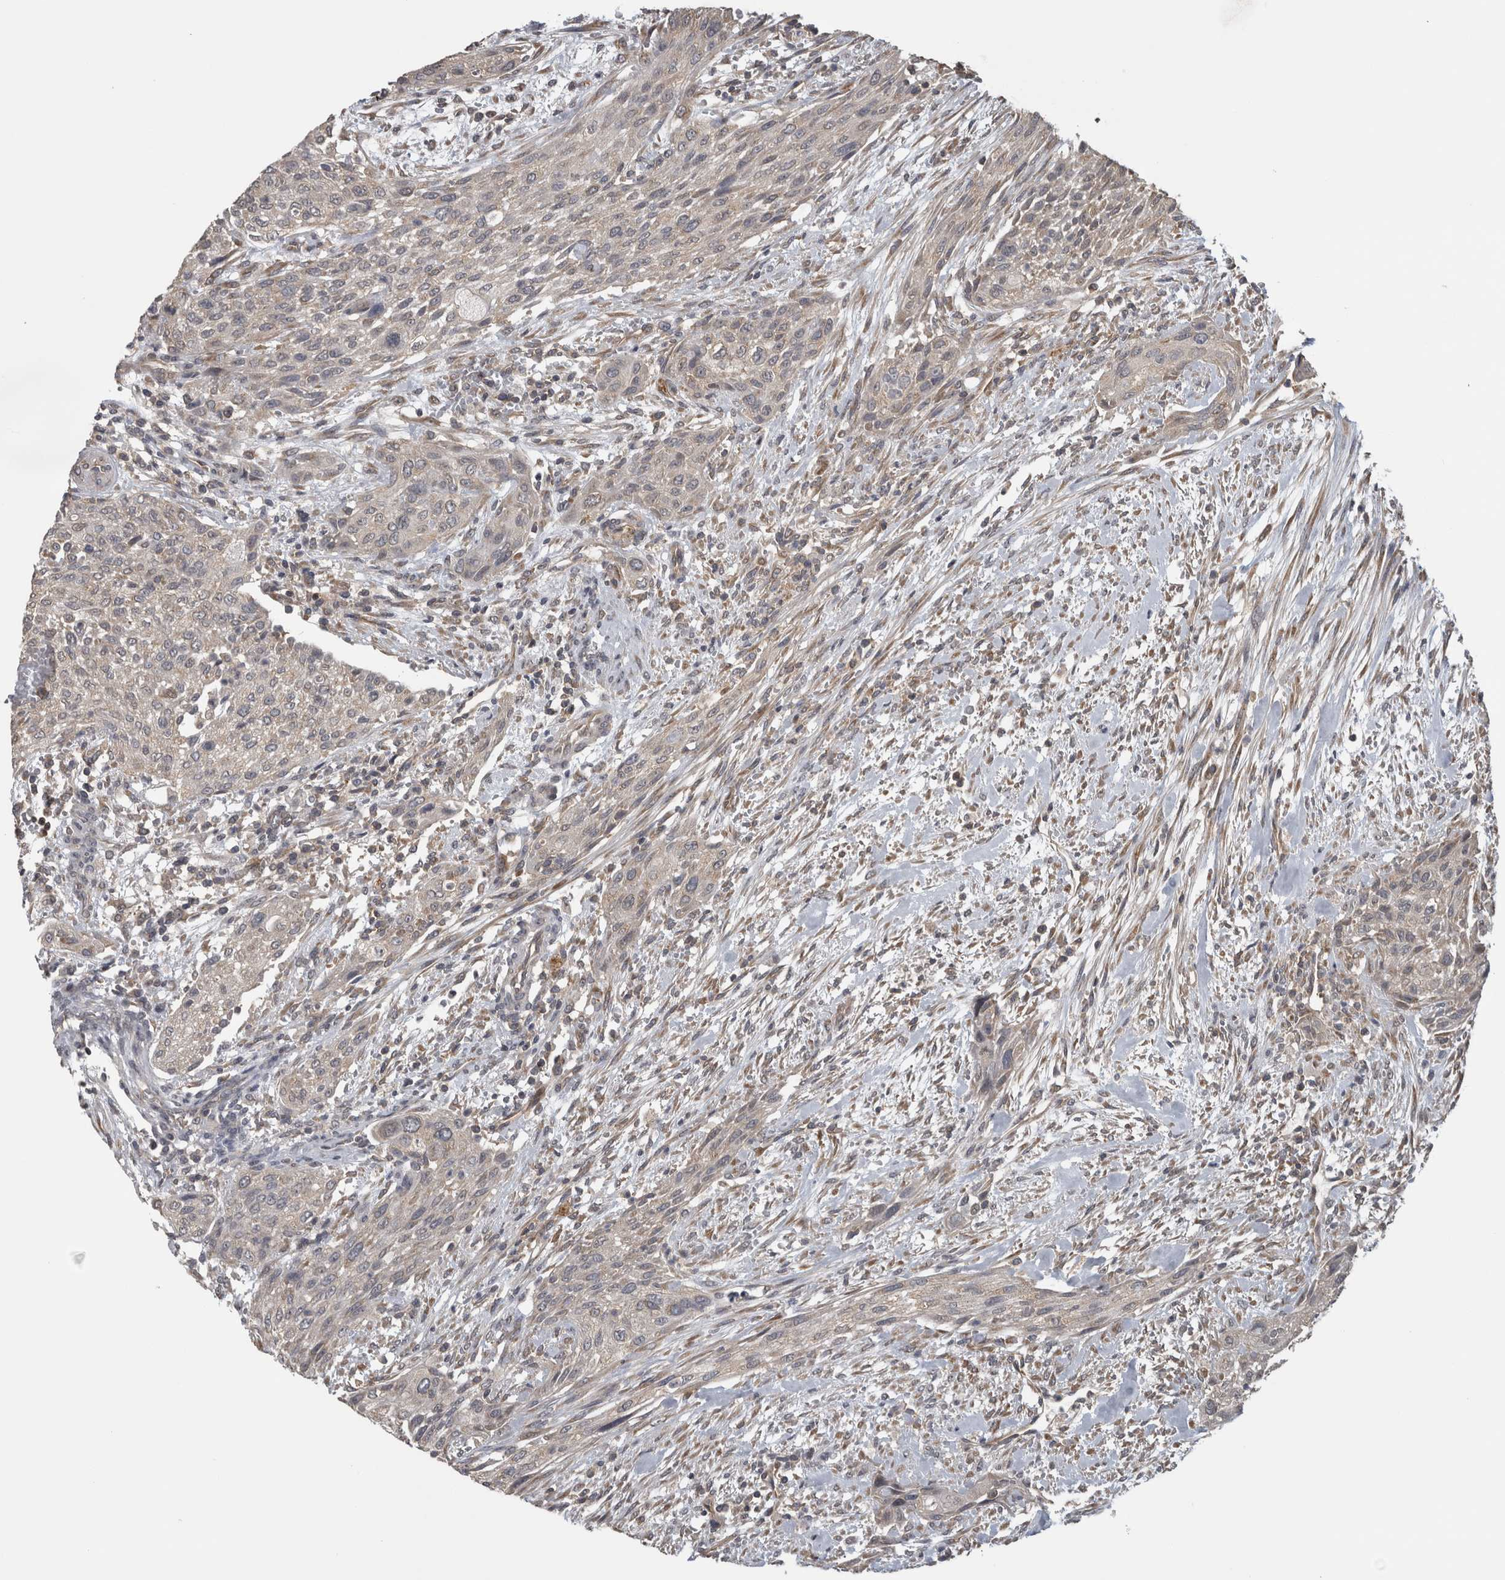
{"staining": {"intensity": "negative", "quantity": "none", "location": "none"}, "tissue": "urothelial cancer", "cell_type": "Tumor cells", "image_type": "cancer", "snomed": [{"axis": "morphology", "description": "Urothelial carcinoma, Low grade"}, {"axis": "morphology", "description": "Urothelial carcinoma, High grade"}, {"axis": "topography", "description": "Urinary bladder"}], "caption": "Tumor cells are negative for brown protein staining in urothelial cancer. (DAB (3,3'-diaminobenzidine) immunohistochemistry (IHC) with hematoxylin counter stain).", "gene": "ATXN2", "patient": {"sex": "male", "age": 35}}